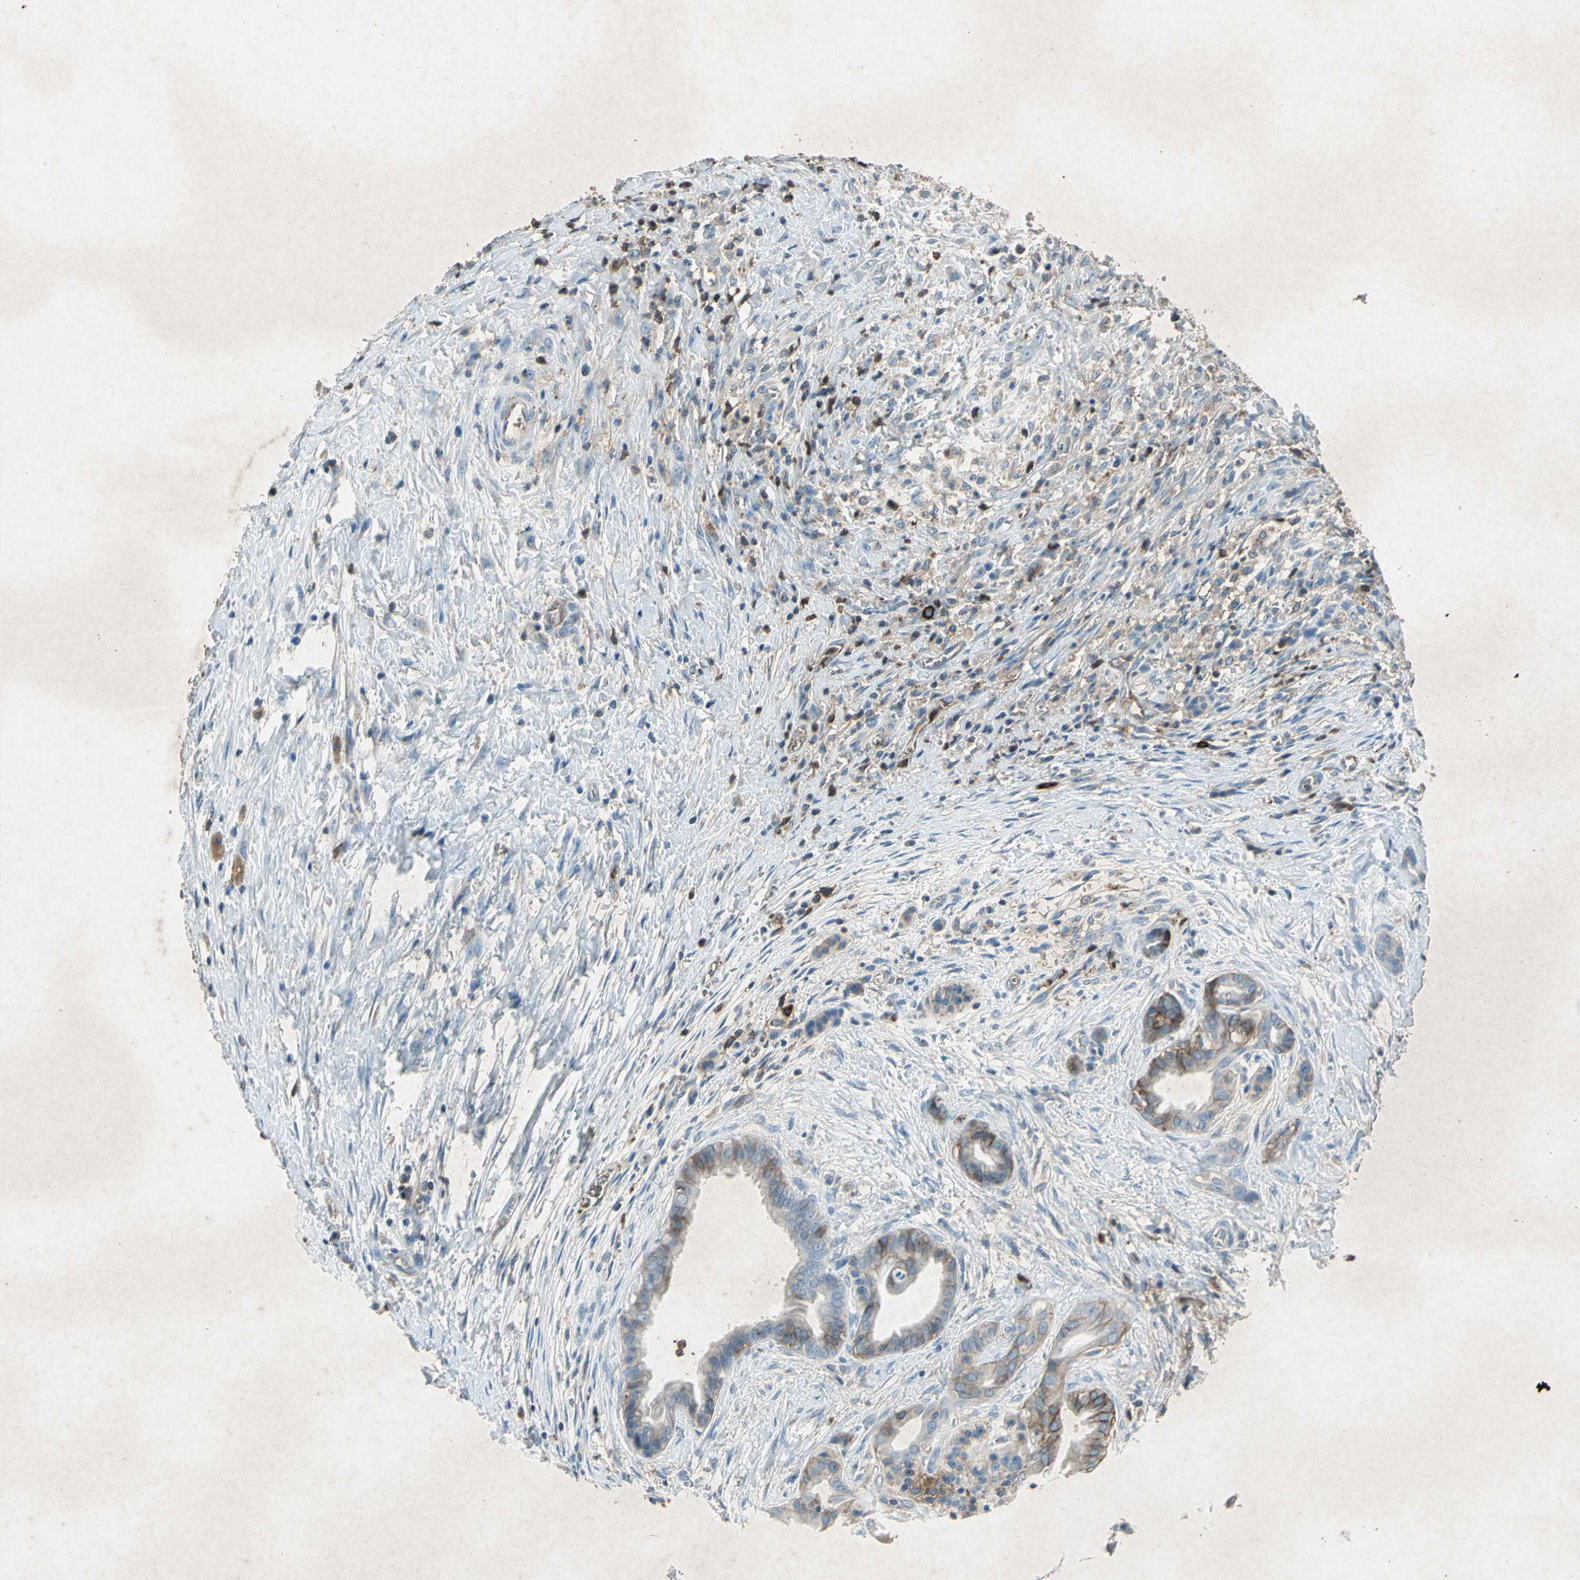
{"staining": {"intensity": "moderate", "quantity": "25%-75%", "location": "cytoplasmic/membranous"}, "tissue": "pancreatic cancer", "cell_type": "Tumor cells", "image_type": "cancer", "snomed": [{"axis": "morphology", "description": "Adenocarcinoma, NOS"}, {"axis": "topography", "description": "Pancreas"}], "caption": "An immunohistochemistry (IHC) photomicrograph of tumor tissue is shown. Protein staining in brown shows moderate cytoplasmic/membranous positivity in pancreatic cancer within tumor cells.", "gene": "CCR6", "patient": {"sex": "male", "age": 59}}